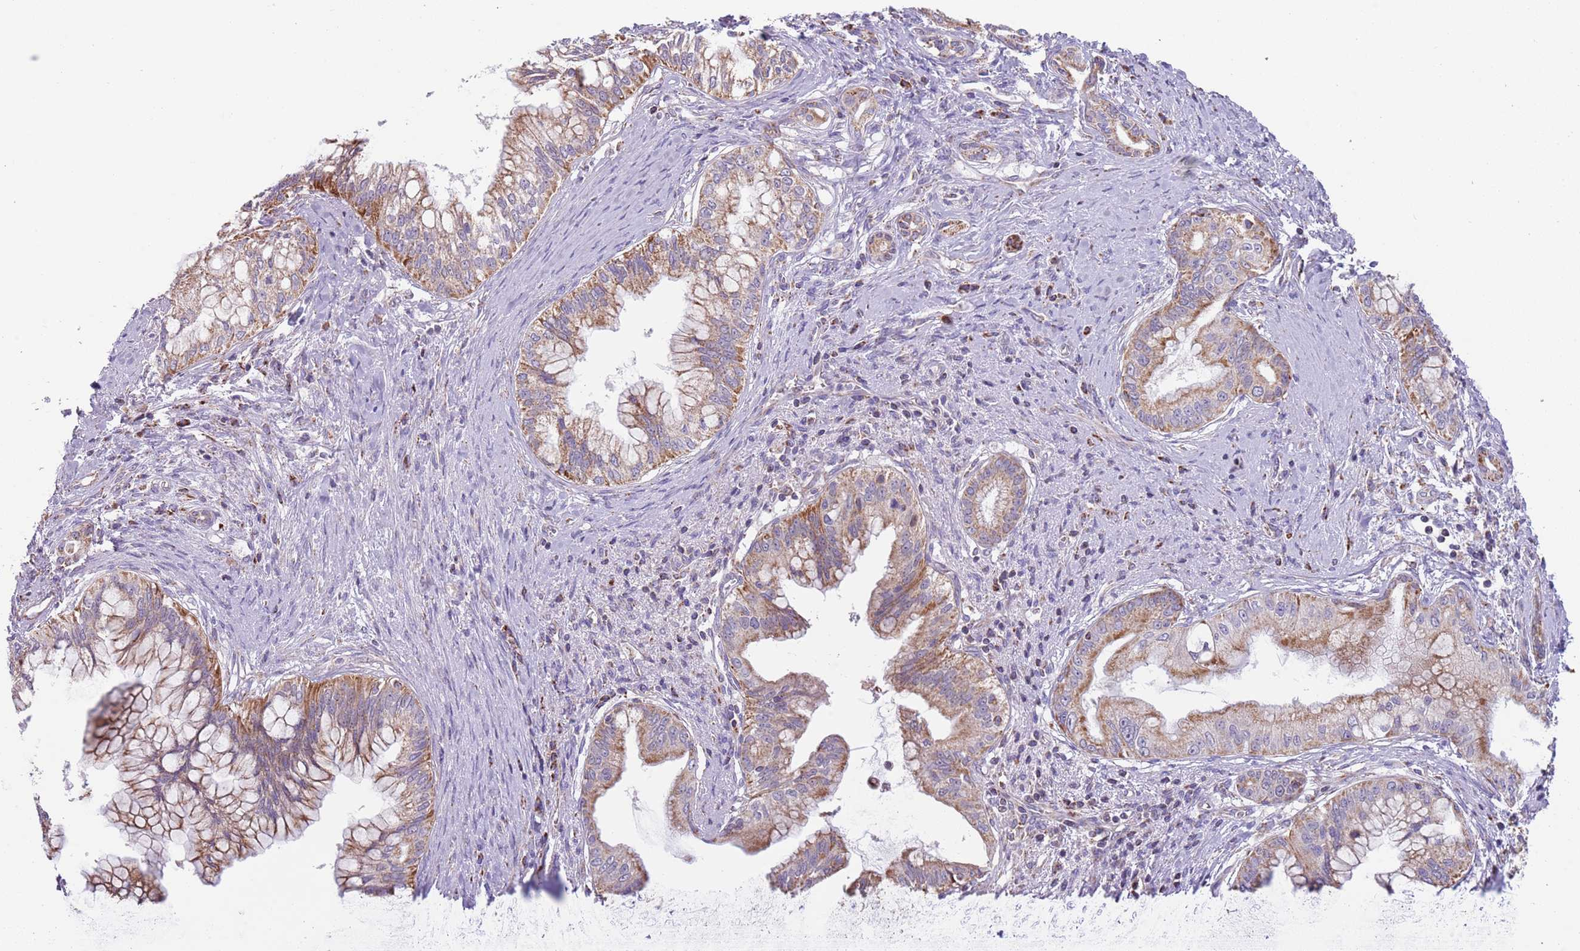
{"staining": {"intensity": "moderate", "quantity": ">75%", "location": "cytoplasmic/membranous"}, "tissue": "pancreatic cancer", "cell_type": "Tumor cells", "image_type": "cancer", "snomed": [{"axis": "morphology", "description": "Adenocarcinoma, NOS"}, {"axis": "topography", "description": "Pancreas"}], "caption": "Approximately >75% of tumor cells in human pancreatic cancer (adenocarcinoma) demonstrate moderate cytoplasmic/membranous protein expression as visualized by brown immunohistochemical staining.", "gene": "LHX6", "patient": {"sex": "male", "age": 46}}